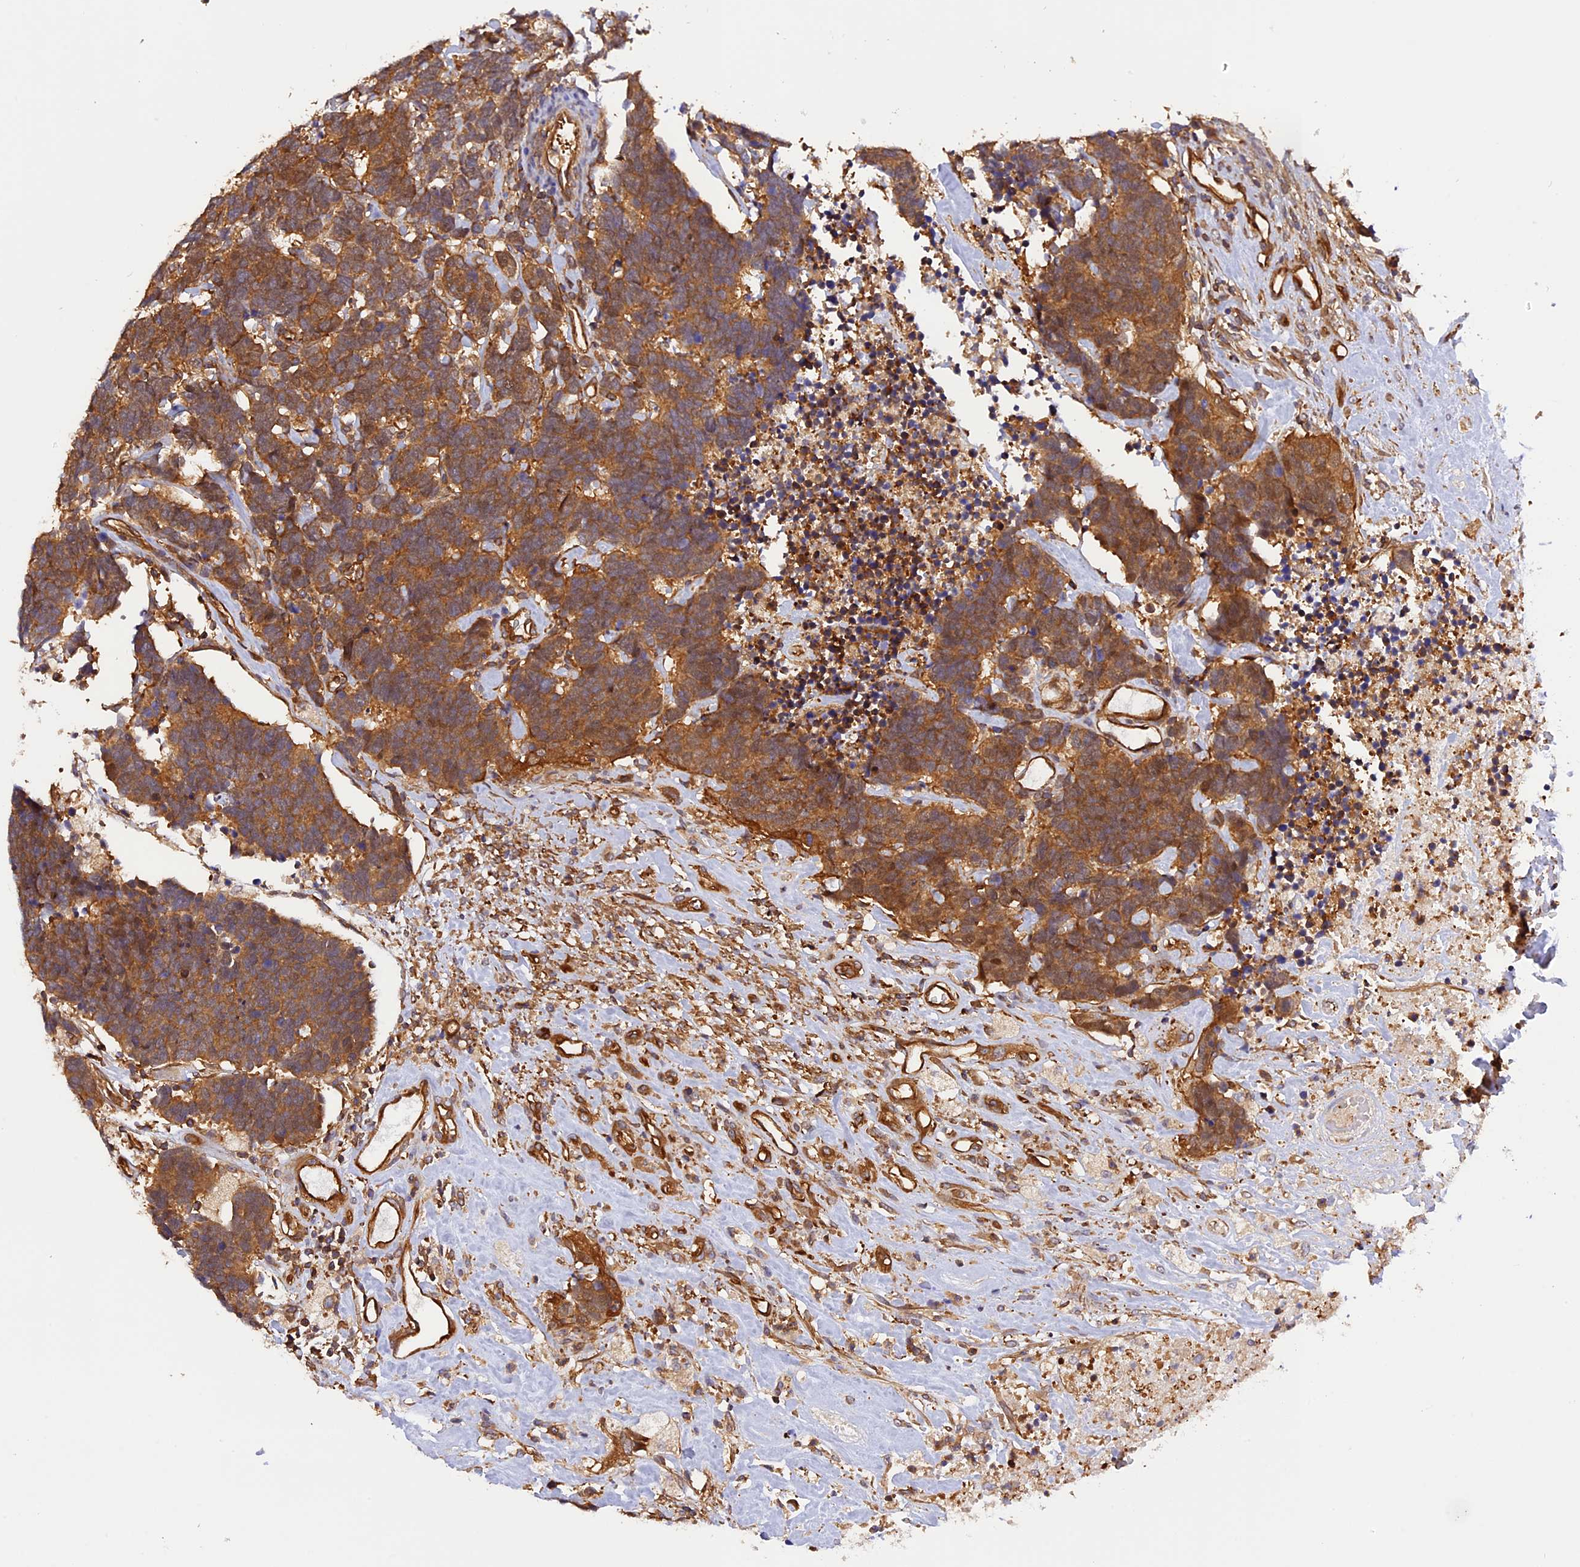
{"staining": {"intensity": "moderate", "quantity": ">75%", "location": "cytoplasmic/membranous"}, "tissue": "carcinoid", "cell_type": "Tumor cells", "image_type": "cancer", "snomed": [{"axis": "morphology", "description": "Carcinoma, NOS"}, {"axis": "morphology", "description": "Carcinoid, malignant, NOS"}, {"axis": "topography", "description": "Urinary bladder"}], "caption": "This image demonstrates IHC staining of human carcinoma, with medium moderate cytoplasmic/membranous staining in about >75% of tumor cells.", "gene": "C5orf22", "patient": {"sex": "male", "age": 57}}